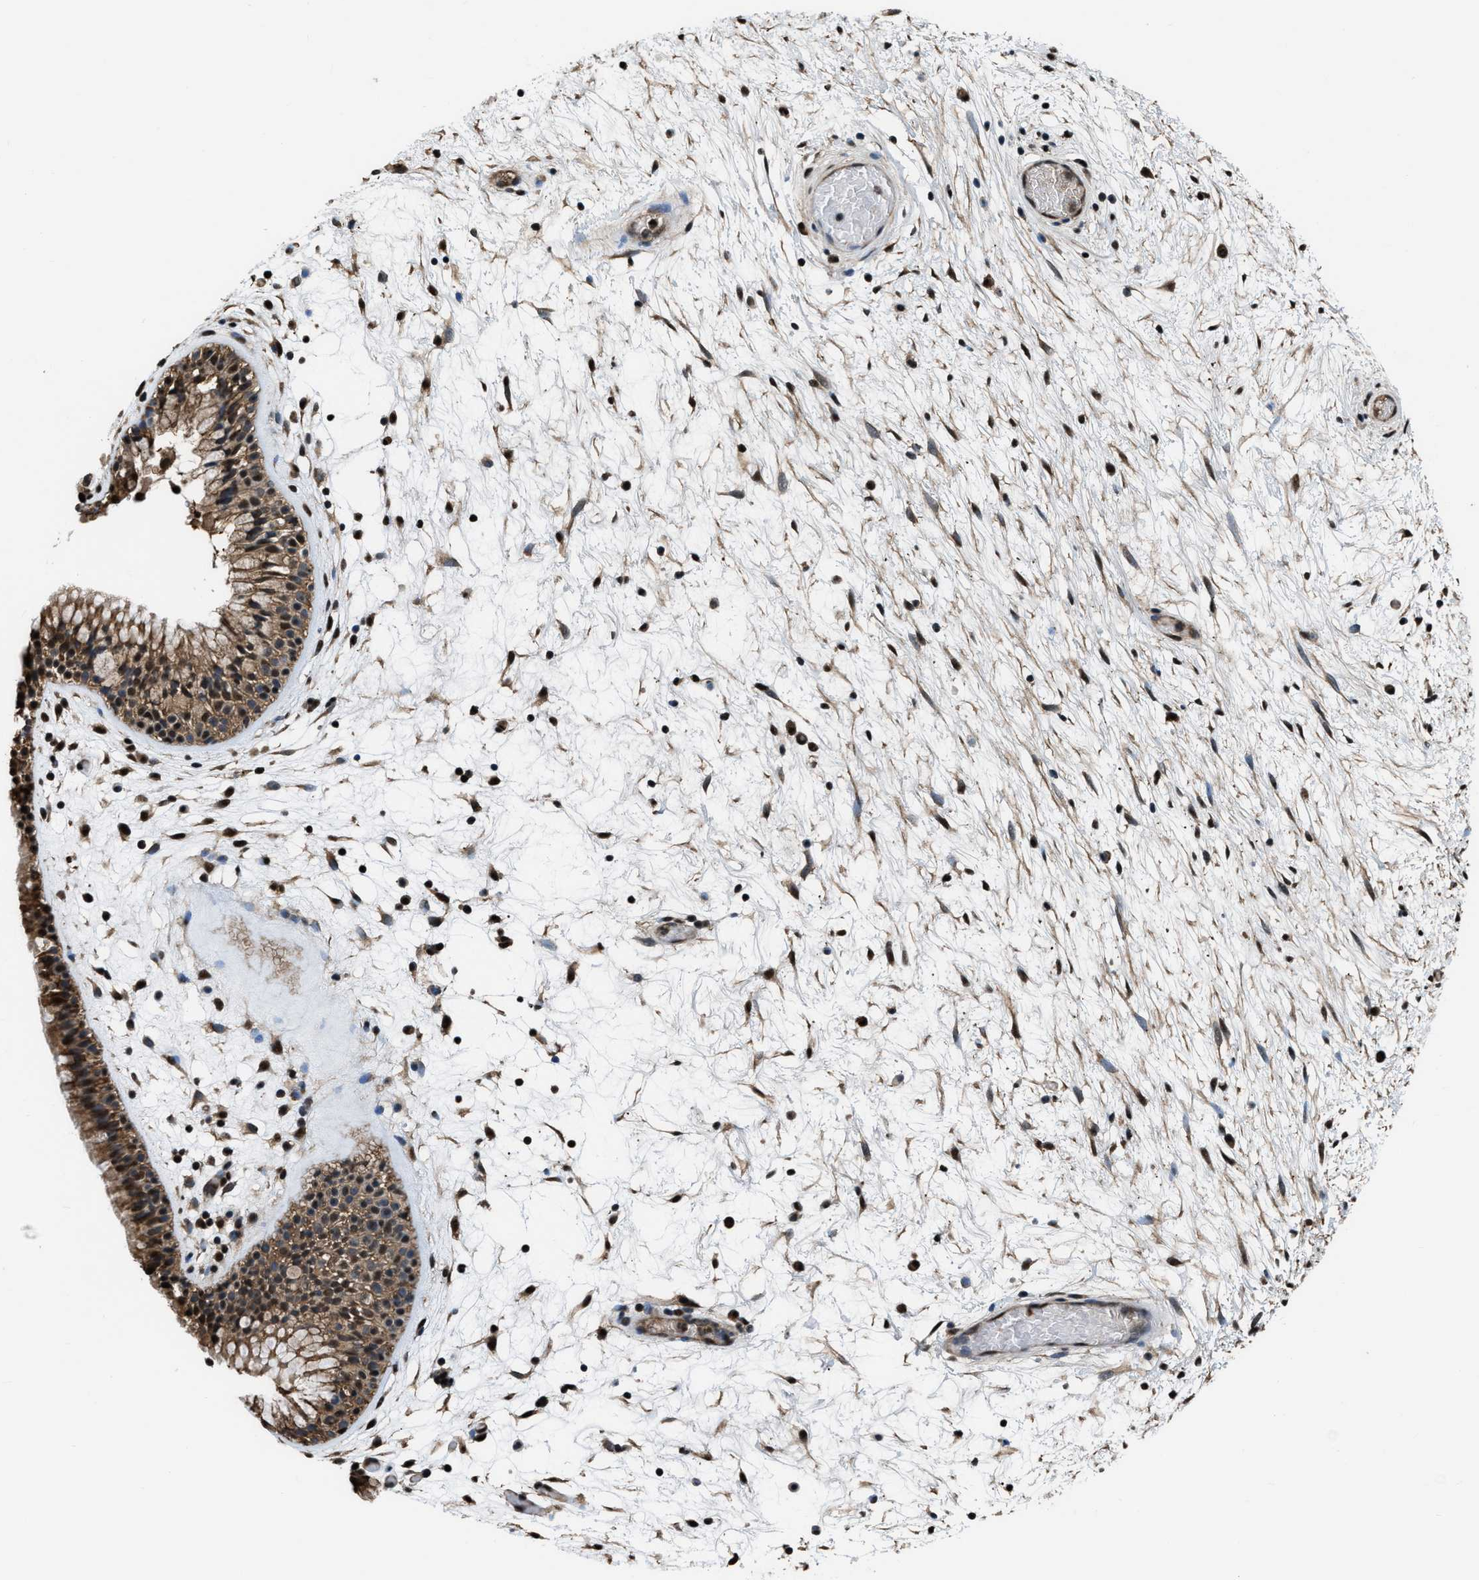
{"staining": {"intensity": "strong", "quantity": "25%-75%", "location": "cytoplasmic/membranous,nuclear"}, "tissue": "nasopharynx", "cell_type": "Respiratory epithelial cells", "image_type": "normal", "snomed": [{"axis": "morphology", "description": "Normal tissue, NOS"}, {"axis": "morphology", "description": "Inflammation, NOS"}, {"axis": "topography", "description": "Nasopharynx"}], "caption": "Protein staining exhibits strong cytoplasmic/membranous,nuclear expression in approximately 25%-75% of respiratory epithelial cells in unremarkable nasopharynx. (DAB (3,3'-diaminobenzidine) IHC with brightfield microscopy, high magnification).", "gene": "FNTA", "patient": {"sex": "male", "age": 48}}